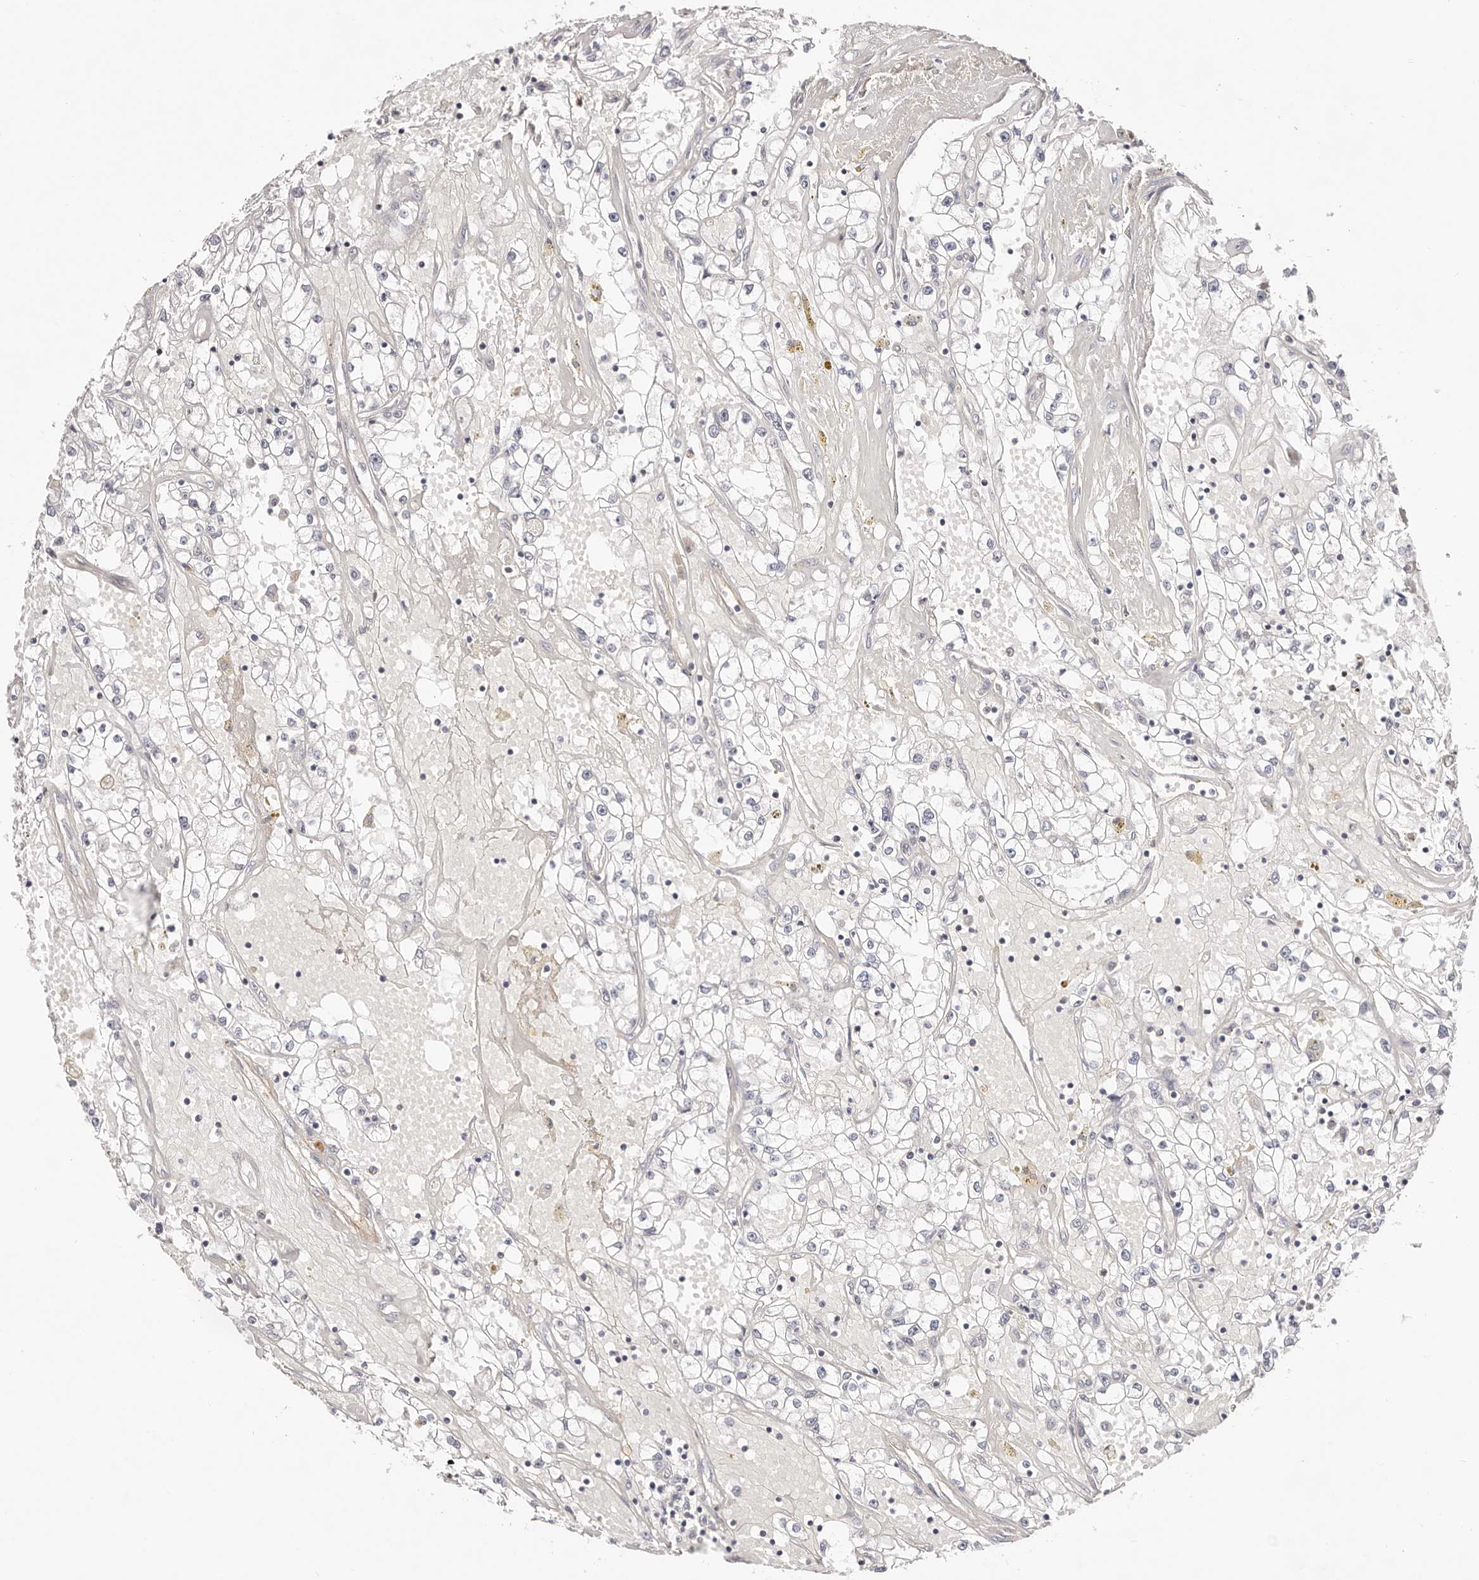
{"staining": {"intensity": "negative", "quantity": "none", "location": "none"}, "tissue": "renal cancer", "cell_type": "Tumor cells", "image_type": "cancer", "snomed": [{"axis": "morphology", "description": "Adenocarcinoma, NOS"}, {"axis": "topography", "description": "Kidney"}], "caption": "IHC of human renal cancer (adenocarcinoma) displays no positivity in tumor cells.", "gene": "SLC35B2", "patient": {"sex": "male", "age": 56}}